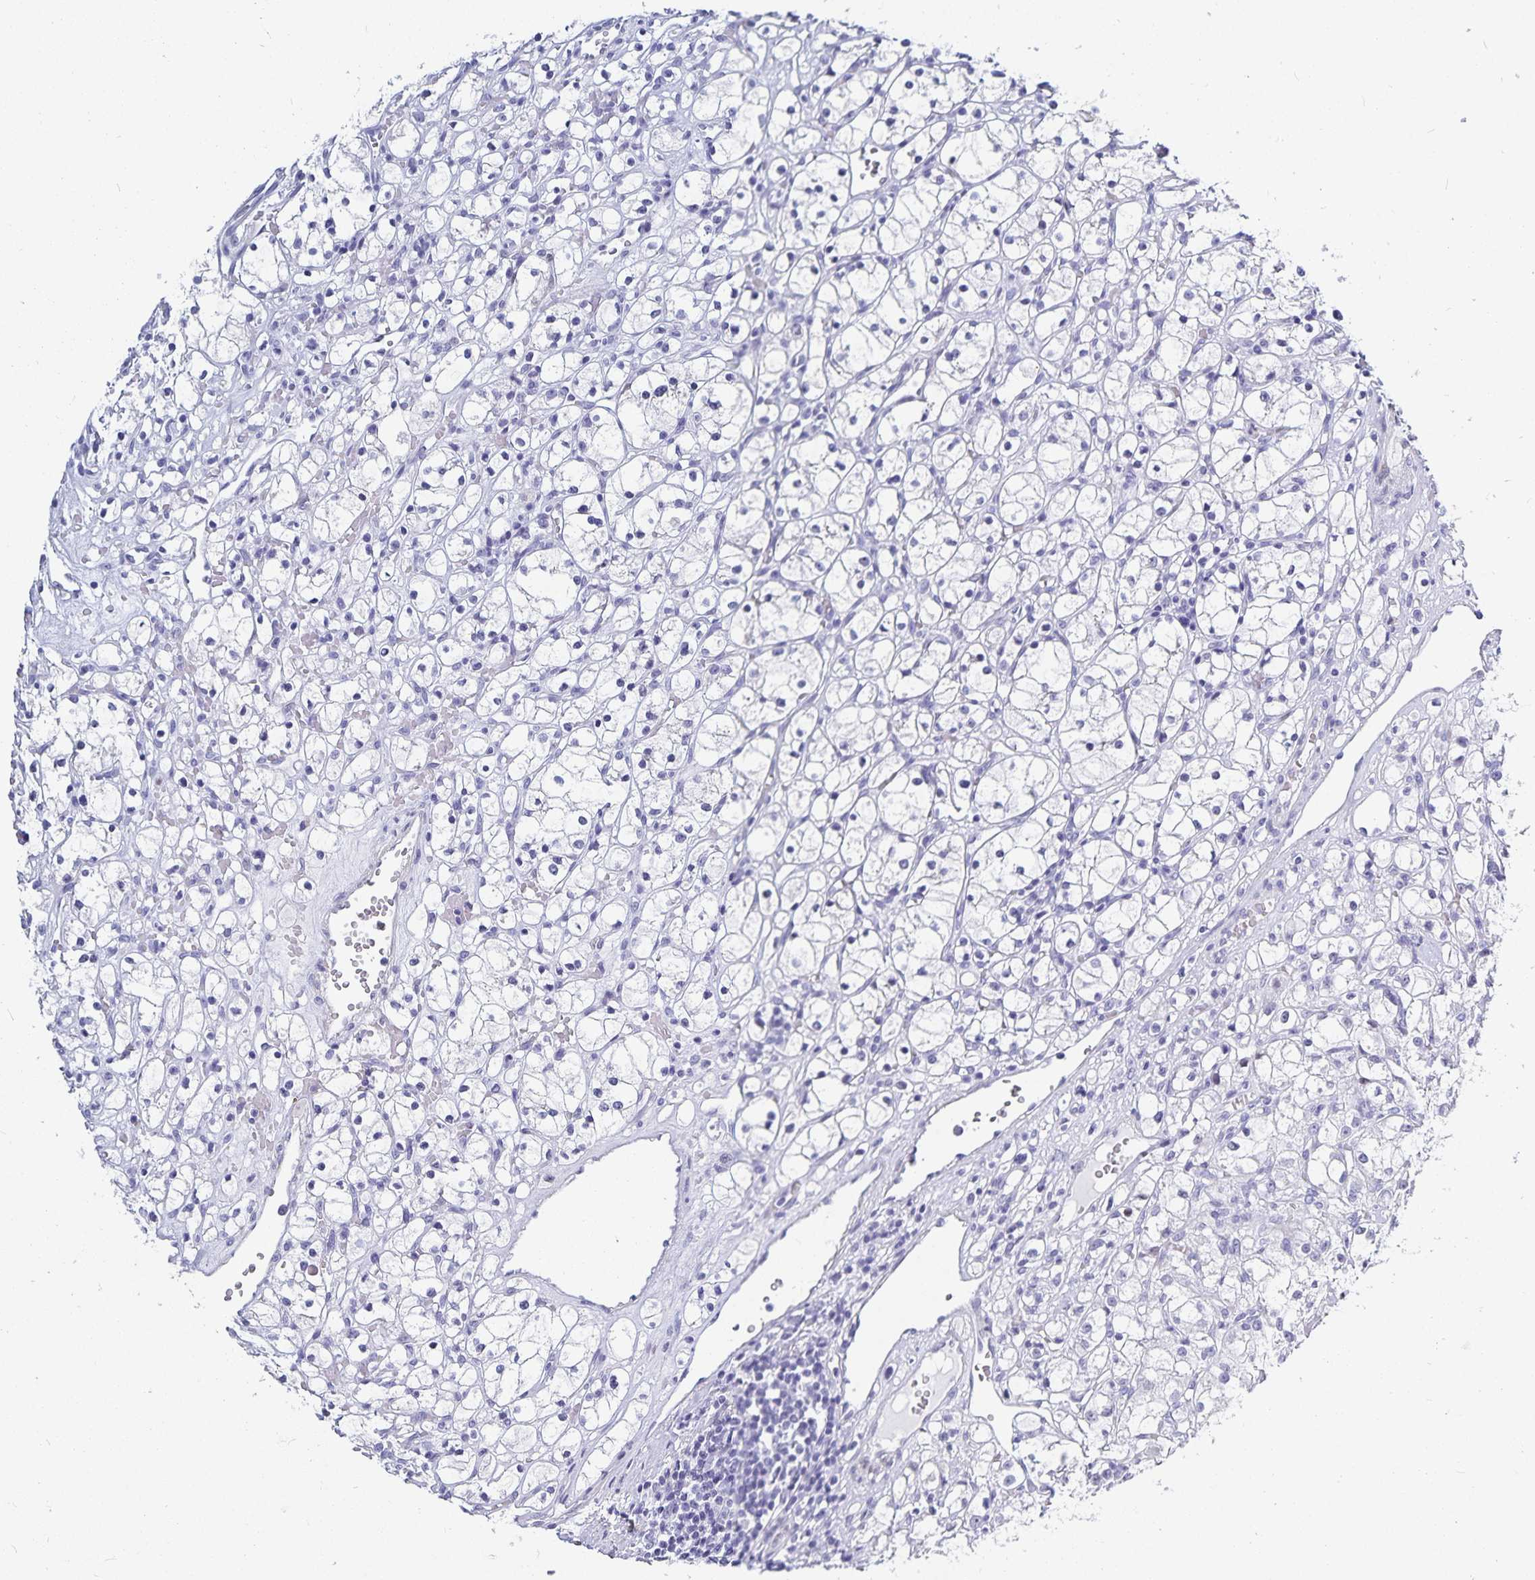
{"staining": {"intensity": "negative", "quantity": "none", "location": "none"}, "tissue": "renal cancer", "cell_type": "Tumor cells", "image_type": "cancer", "snomed": [{"axis": "morphology", "description": "Adenocarcinoma, NOS"}, {"axis": "topography", "description": "Kidney"}], "caption": "Adenocarcinoma (renal) was stained to show a protein in brown. There is no significant staining in tumor cells.", "gene": "HMGB3", "patient": {"sex": "female", "age": 59}}